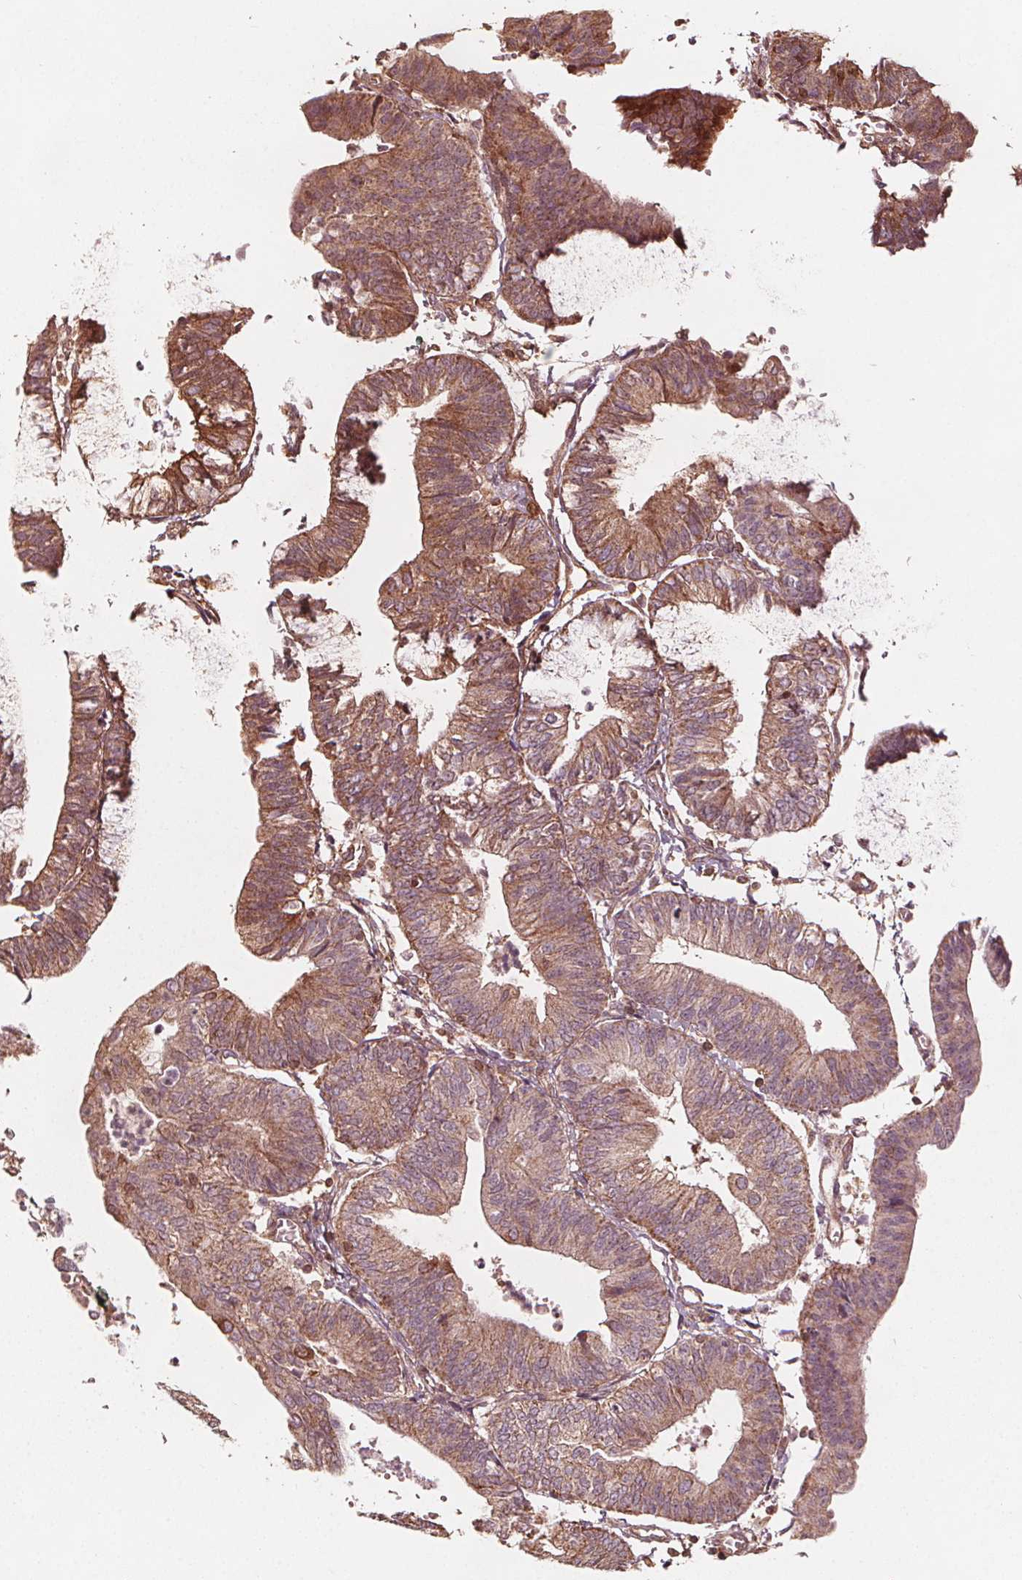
{"staining": {"intensity": "moderate", "quantity": ">75%", "location": "cytoplasmic/membranous"}, "tissue": "endometrial cancer", "cell_type": "Tumor cells", "image_type": "cancer", "snomed": [{"axis": "morphology", "description": "Adenocarcinoma, NOS"}, {"axis": "topography", "description": "Endometrium"}], "caption": "Brown immunohistochemical staining in endometrial adenocarcinoma reveals moderate cytoplasmic/membranous positivity in approximately >75% of tumor cells.", "gene": "AIP", "patient": {"sex": "female", "age": 65}}